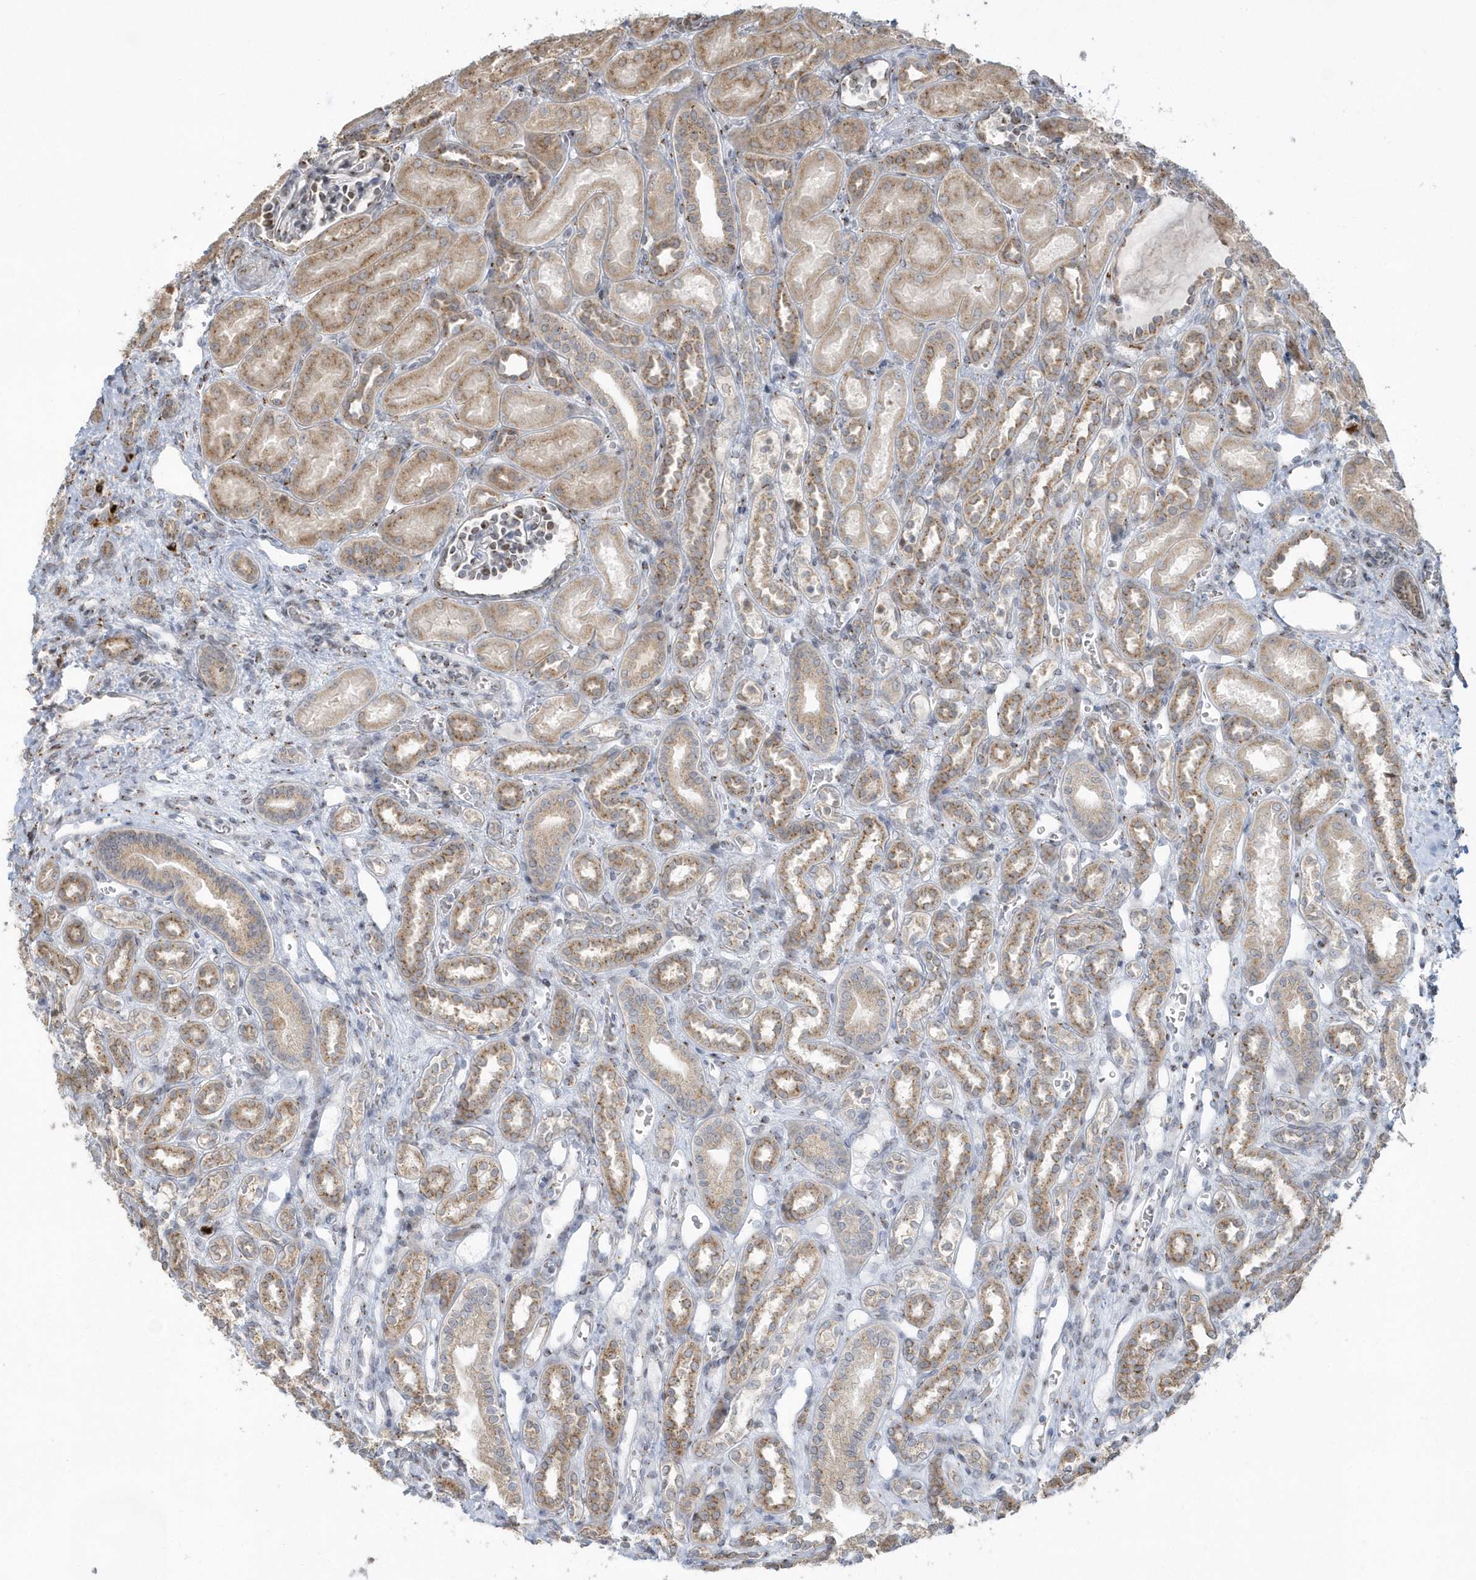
{"staining": {"intensity": "weak", "quantity": "25%-75%", "location": "cytoplasmic/membranous"}, "tissue": "kidney", "cell_type": "Cells in glomeruli", "image_type": "normal", "snomed": [{"axis": "morphology", "description": "Normal tissue, NOS"}, {"axis": "morphology", "description": "Neoplasm, malignant, NOS"}, {"axis": "topography", "description": "Kidney"}], "caption": "Immunohistochemical staining of benign human kidney displays 25%-75% levels of weak cytoplasmic/membranous protein expression in about 25%-75% of cells in glomeruli. The staining was performed using DAB (3,3'-diaminobenzidine) to visualize the protein expression in brown, while the nuclei were stained in blue with hematoxylin (Magnification: 20x).", "gene": "DHFR", "patient": {"sex": "female", "age": 1}}